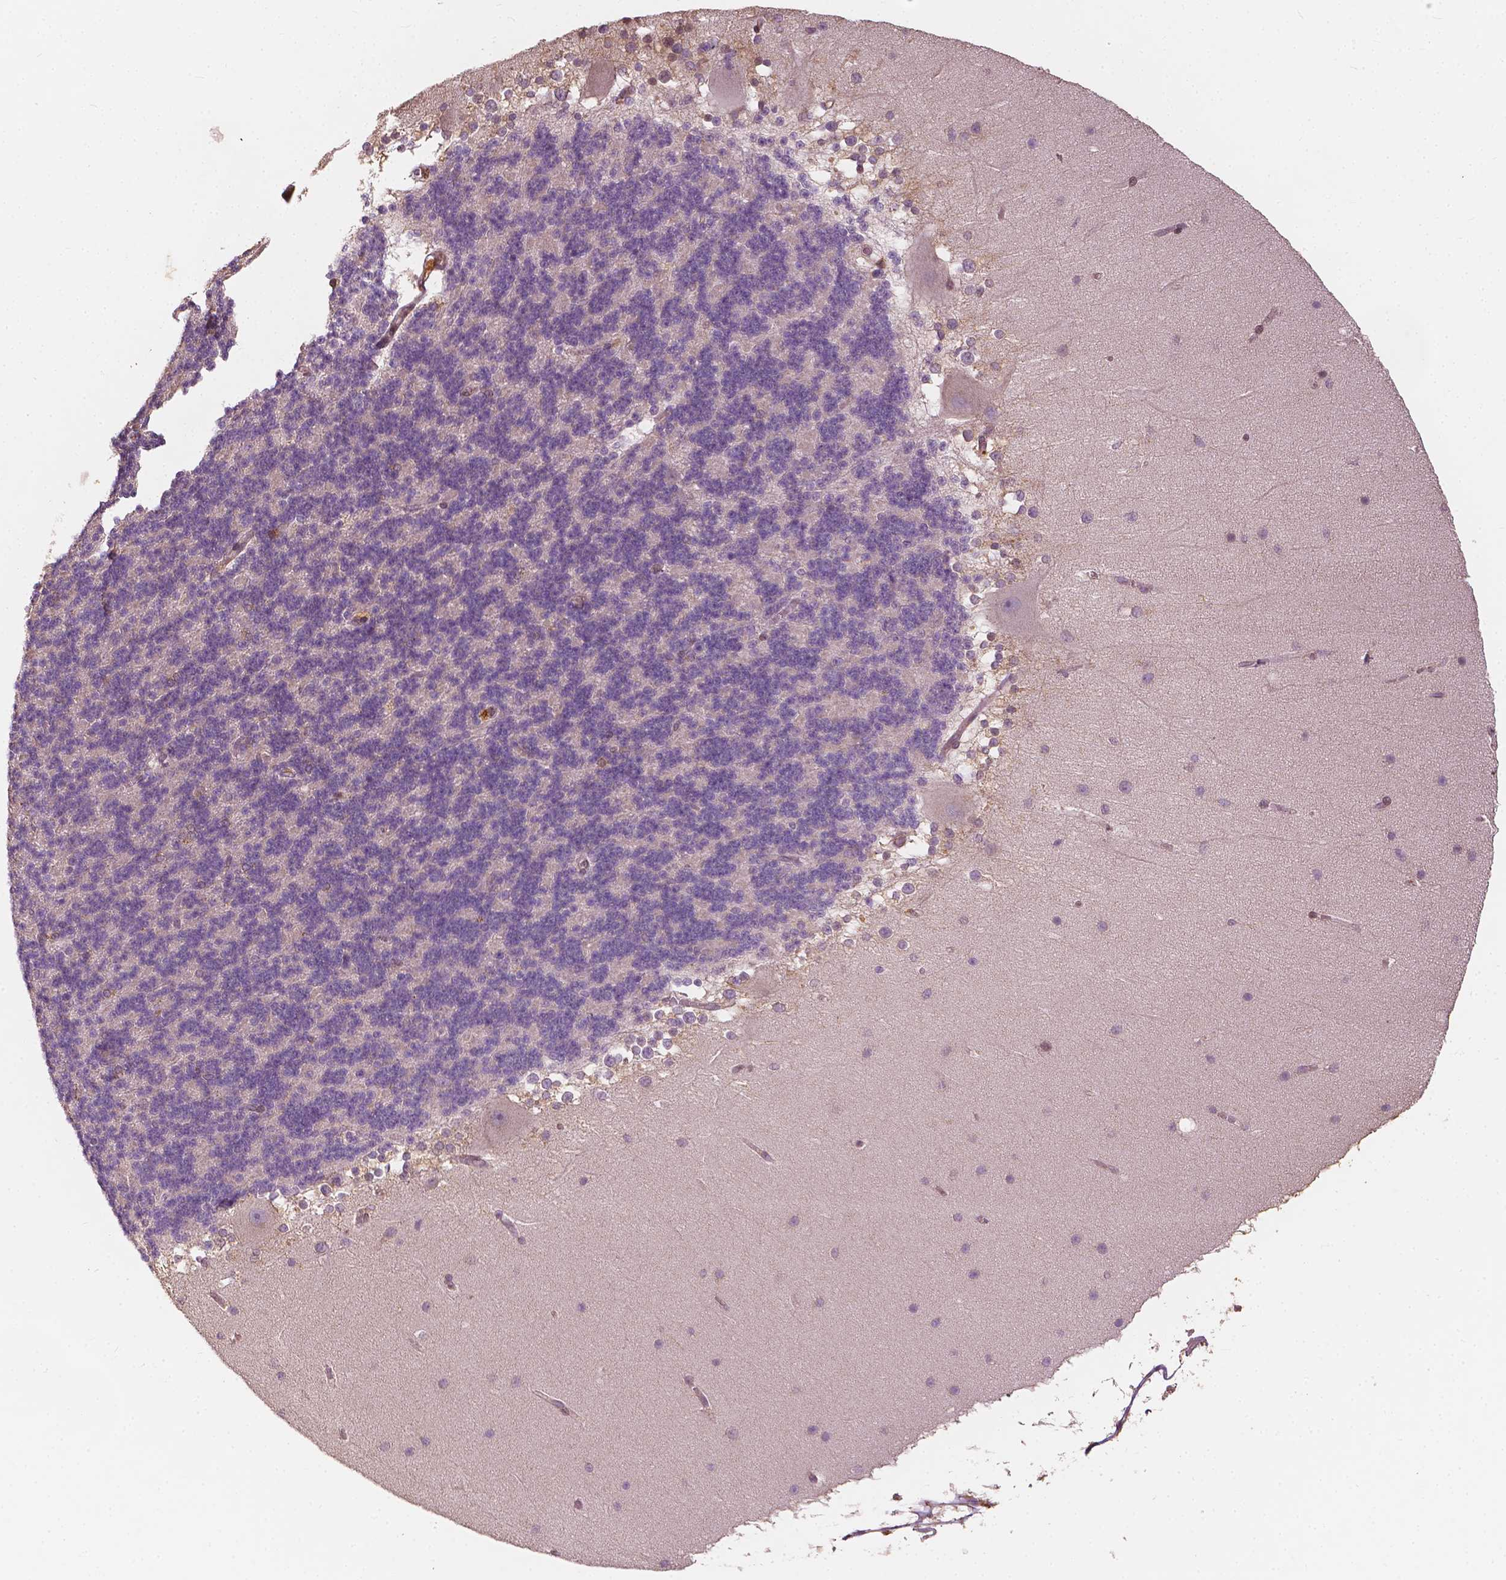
{"staining": {"intensity": "negative", "quantity": "none", "location": "none"}, "tissue": "cerebellum", "cell_type": "Cells in granular layer", "image_type": "normal", "snomed": [{"axis": "morphology", "description": "Normal tissue, NOS"}, {"axis": "topography", "description": "Cerebellum"}], "caption": "Cells in granular layer show no significant staining in benign cerebellum.", "gene": "G3BP1", "patient": {"sex": "female", "age": 19}}